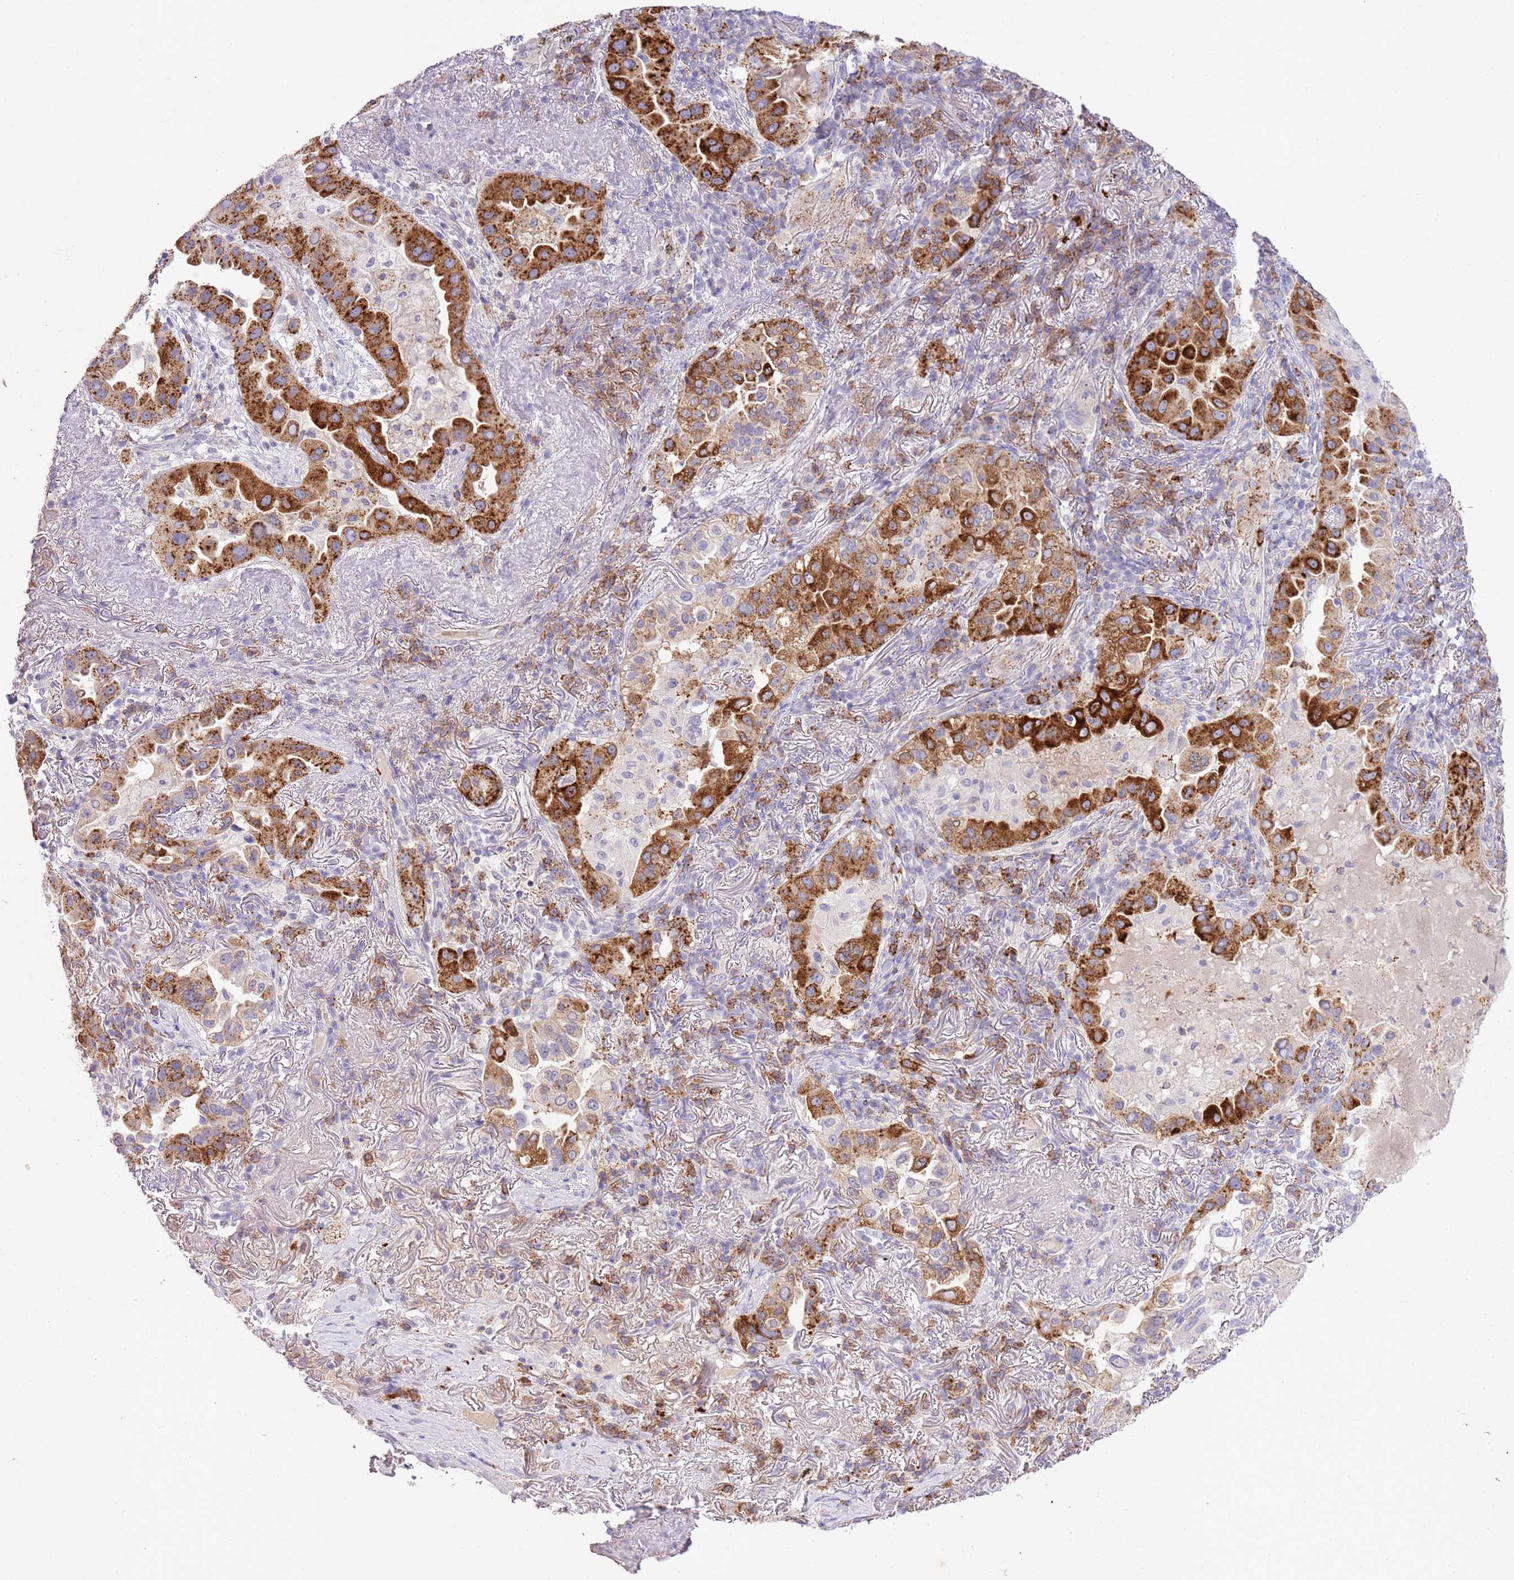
{"staining": {"intensity": "strong", "quantity": "25%-75%", "location": "cytoplasmic/membranous"}, "tissue": "lung cancer", "cell_type": "Tumor cells", "image_type": "cancer", "snomed": [{"axis": "morphology", "description": "Adenocarcinoma, NOS"}, {"axis": "topography", "description": "Lung"}], "caption": "Tumor cells show strong cytoplasmic/membranous positivity in approximately 25%-75% of cells in lung adenocarcinoma. The staining is performed using DAB (3,3'-diaminobenzidine) brown chromogen to label protein expression. The nuclei are counter-stained blue using hematoxylin.", "gene": "ABHD17A", "patient": {"sex": "female", "age": 69}}